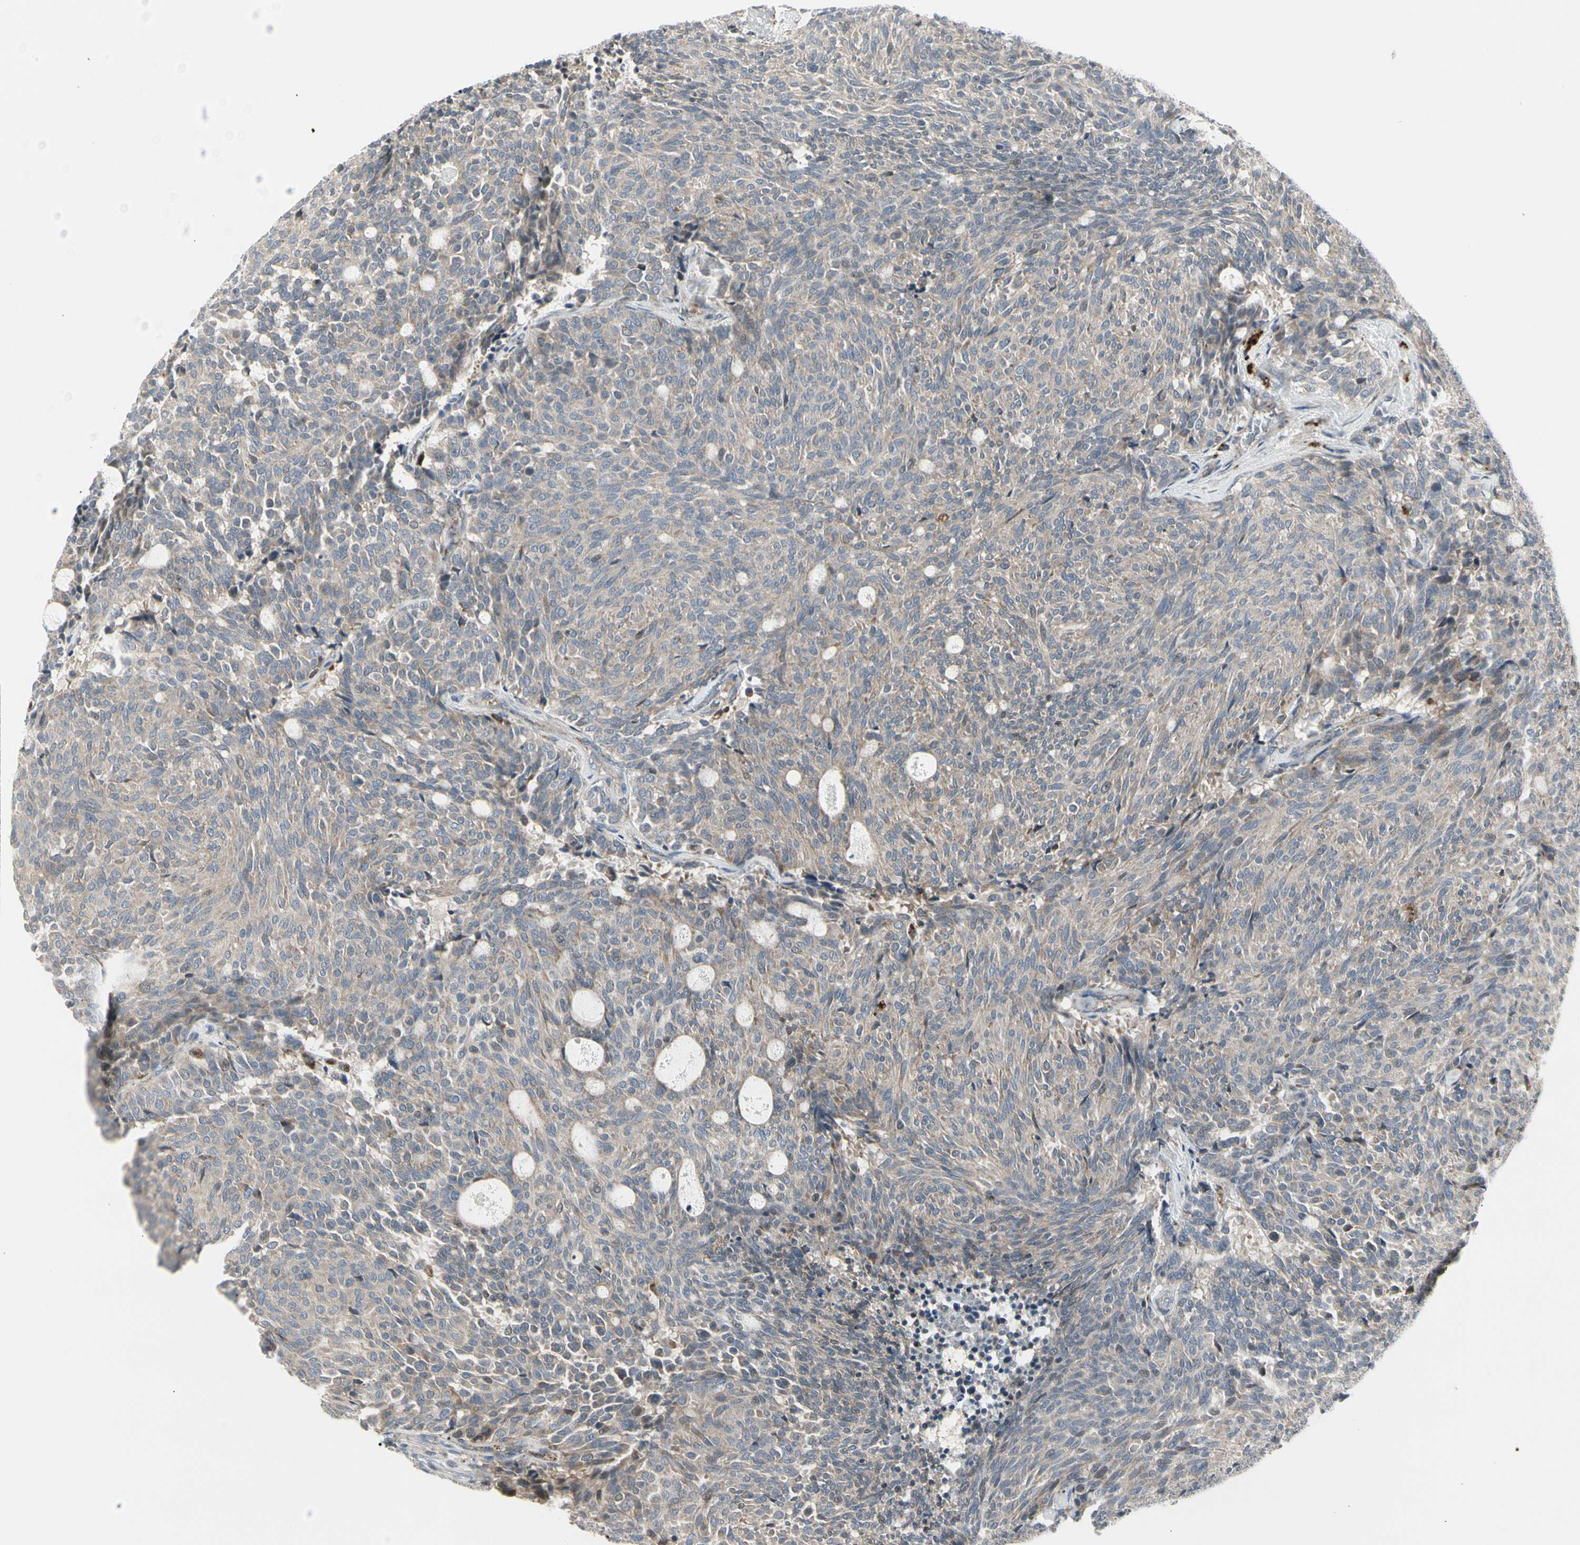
{"staining": {"intensity": "negative", "quantity": "none", "location": "none"}, "tissue": "carcinoid", "cell_type": "Tumor cells", "image_type": "cancer", "snomed": [{"axis": "morphology", "description": "Carcinoid, malignant, NOS"}, {"axis": "topography", "description": "Pancreas"}], "caption": "IHC micrograph of carcinoid stained for a protein (brown), which demonstrates no expression in tumor cells.", "gene": "GRN", "patient": {"sex": "female", "age": 54}}